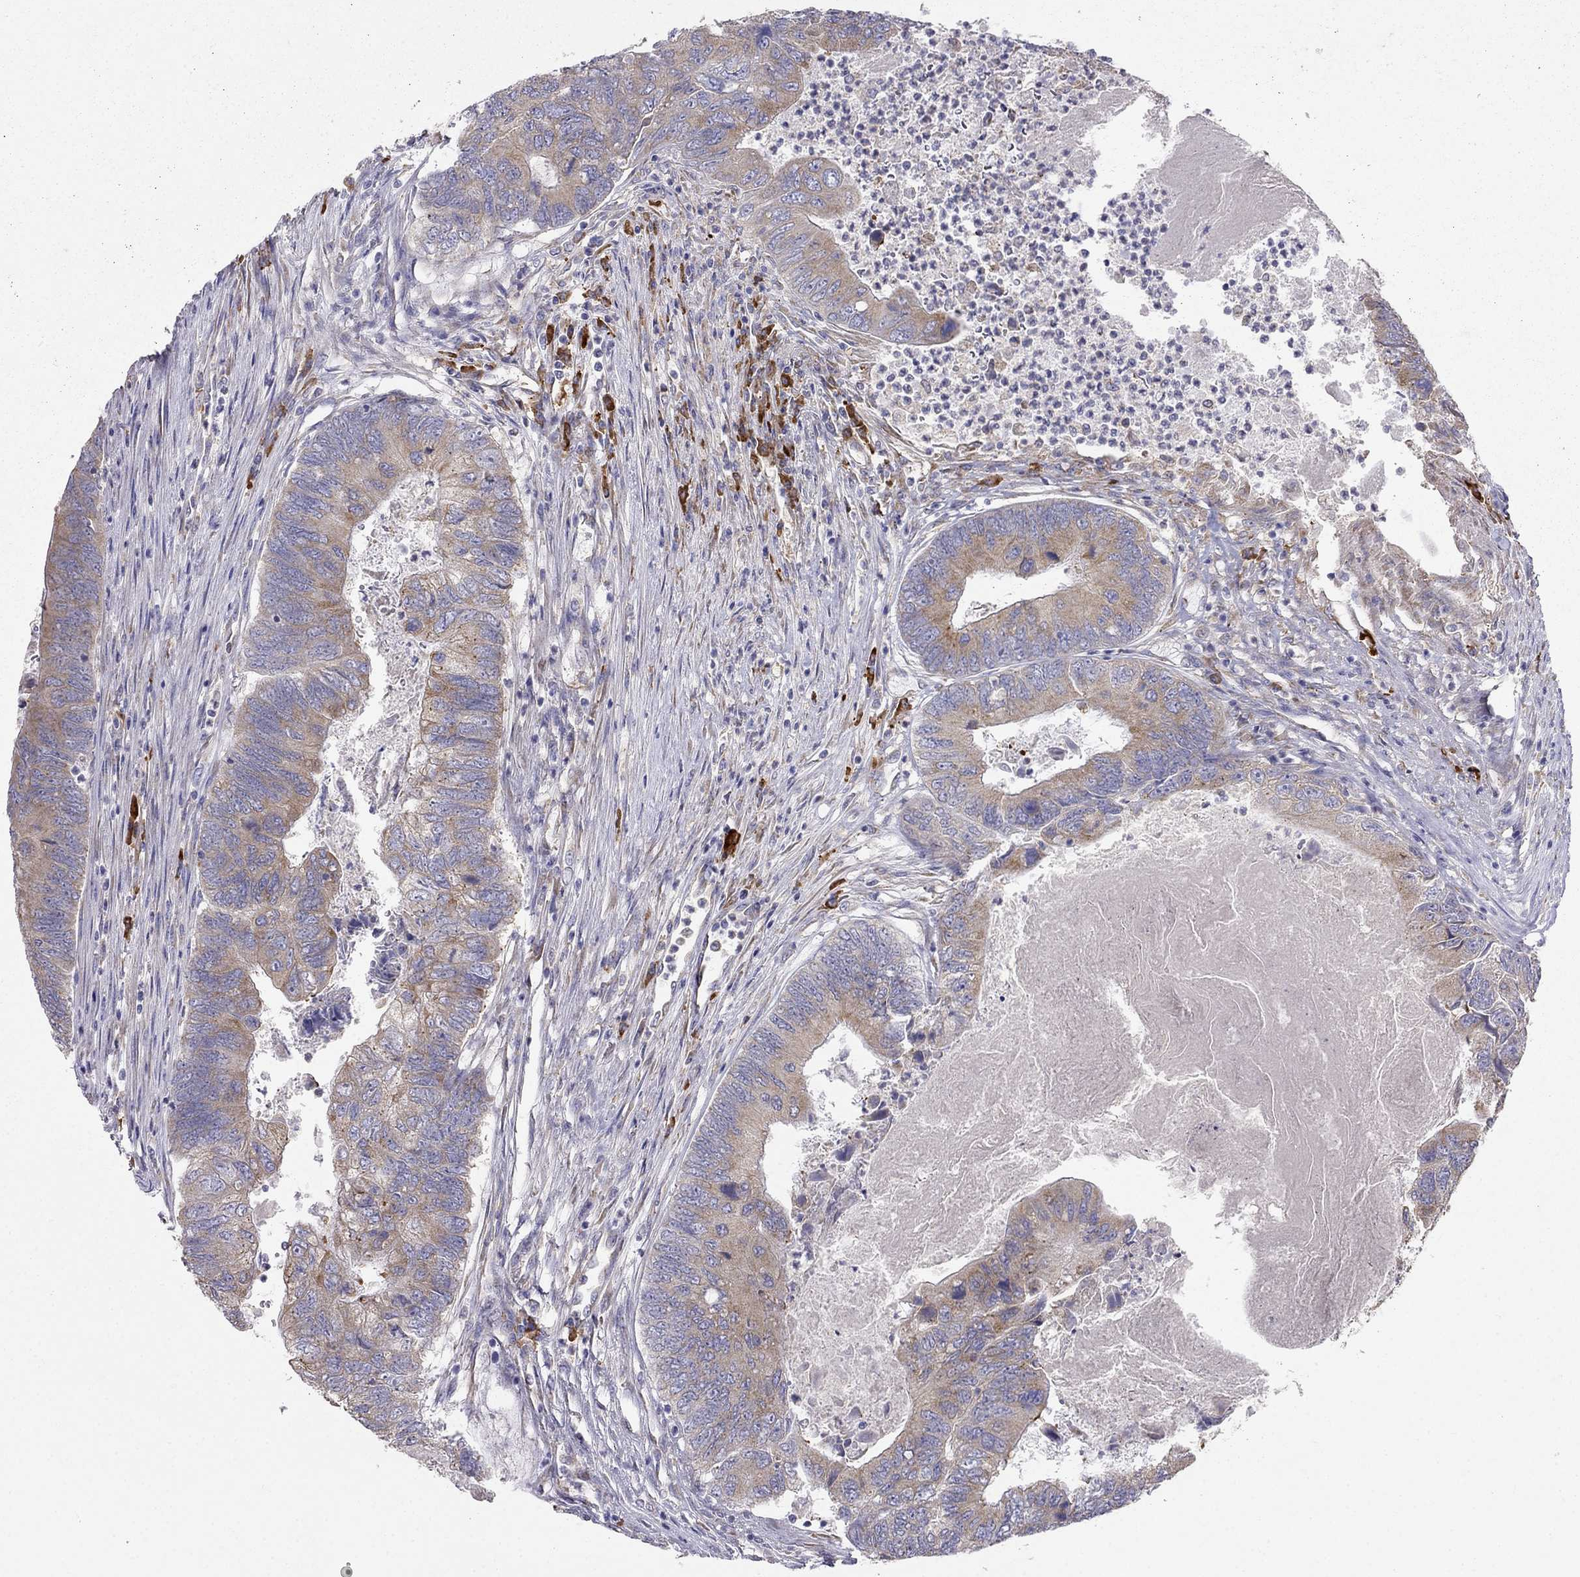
{"staining": {"intensity": "moderate", "quantity": ">75%", "location": "cytoplasmic/membranous"}, "tissue": "colorectal cancer", "cell_type": "Tumor cells", "image_type": "cancer", "snomed": [{"axis": "morphology", "description": "Adenocarcinoma, NOS"}, {"axis": "topography", "description": "Colon"}], "caption": "DAB (3,3'-diaminobenzidine) immunohistochemical staining of human adenocarcinoma (colorectal) shows moderate cytoplasmic/membranous protein staining in about >75% of tumor cells. The staining was performed using DAB (3,3'-diaminobenzidine), with brown indicating positive protein expression. Nuclei are stained blue with hematoxylin.", "gene": "LONRF2", "patient": {"sex": "female", "age": 67}}